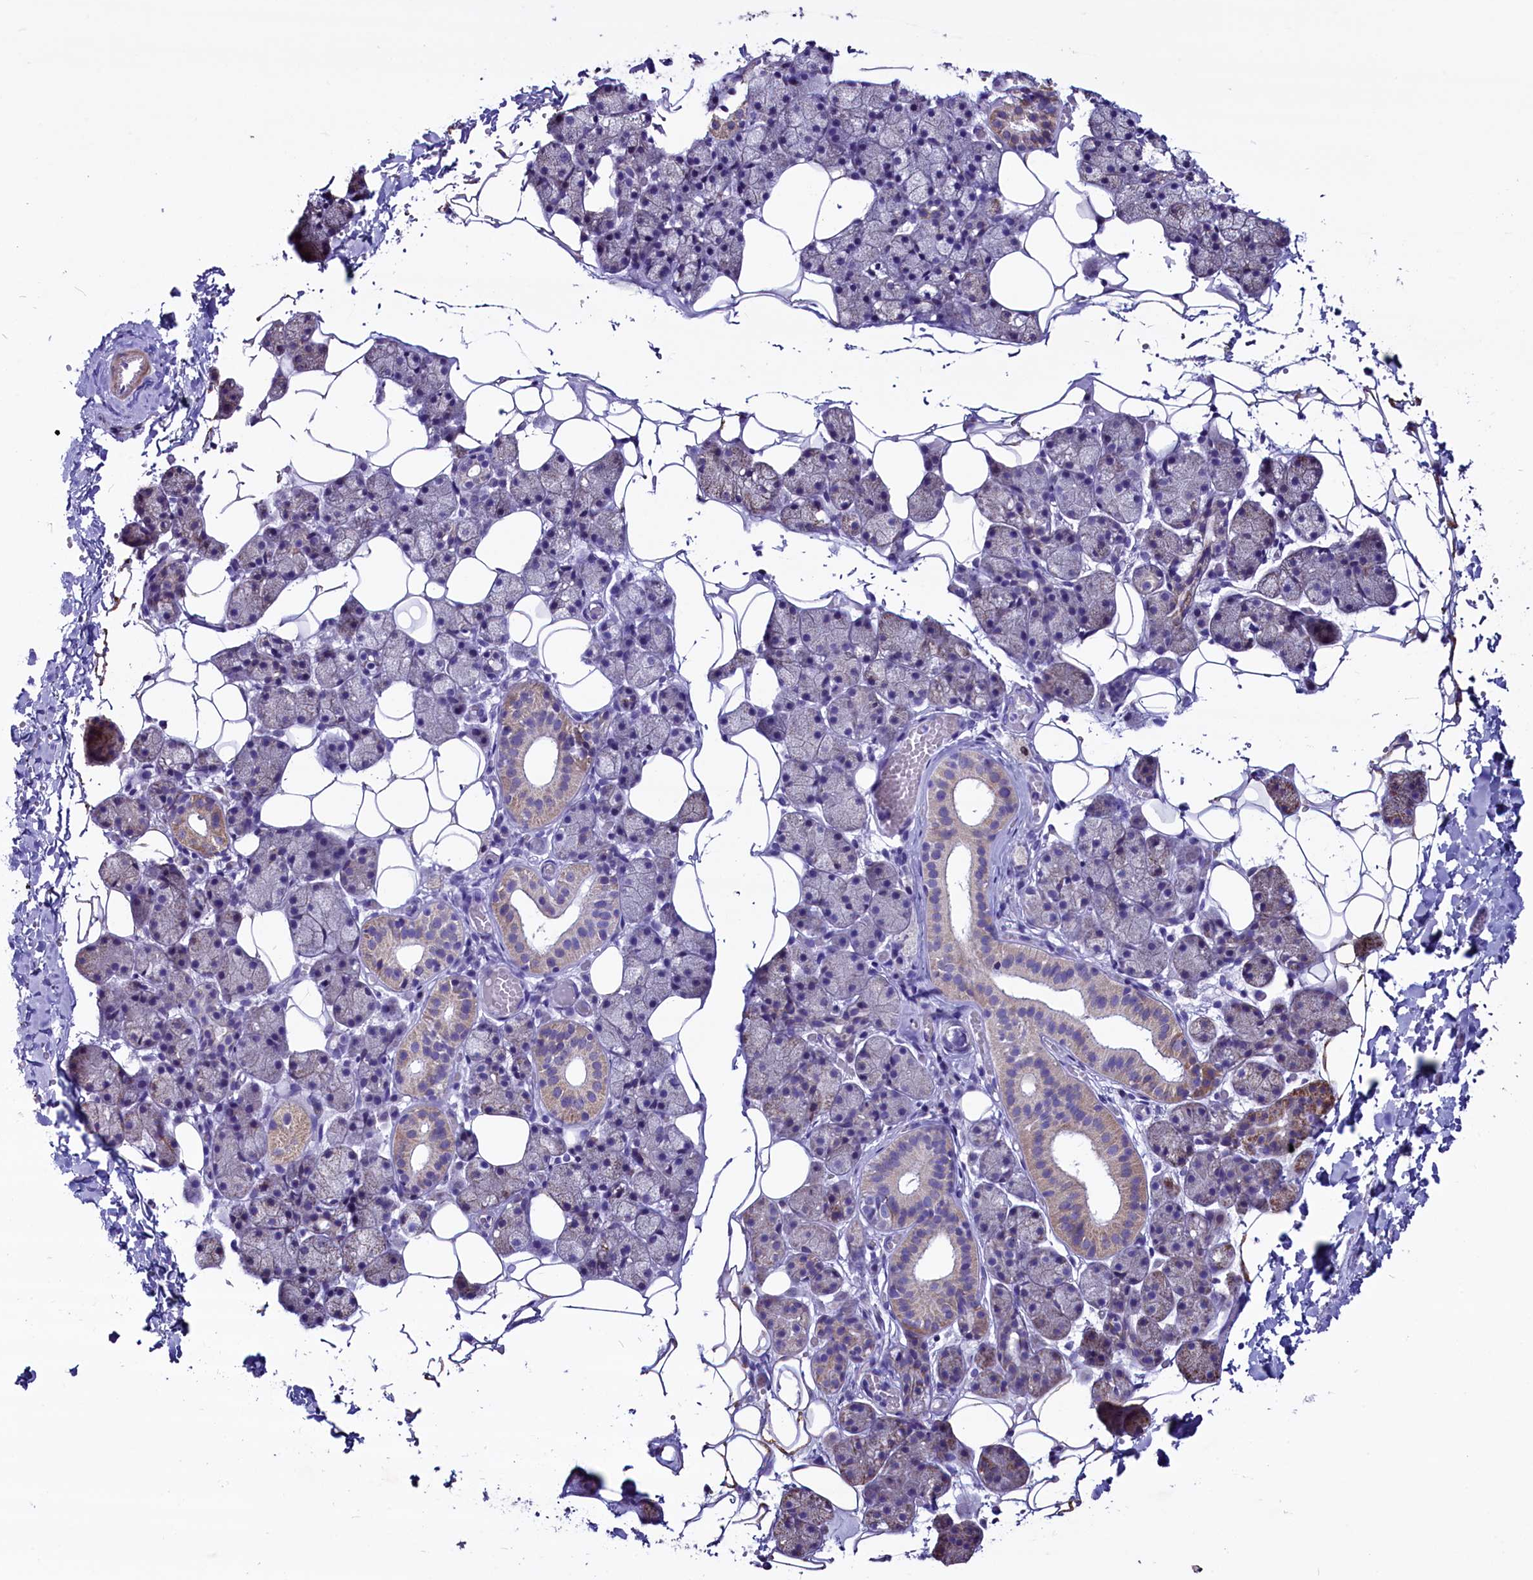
{"staining": {"intensity": "weak", "quantity": "<25%", "location": "cytoplasmic/membranous"}, "tissue": "salivary gland", "cell_type": "Glandular cells", "image_type": "normal", "snomed": [{"axis": "morphology", "description": "Normal tissue, NOS"}, {"axis": "topography", "description": "Salivary gland"}], "caption": "The micrograph shows no staining of glandular cells in unremarkable salivary gland. The staining is performed using DAB (3,3'-diaminobenzidine) brown chromogen with nuclei counter-stained in using hematoxylin.", "gene": "SCD5", "patient": {"sex": "female", "age": 33}}